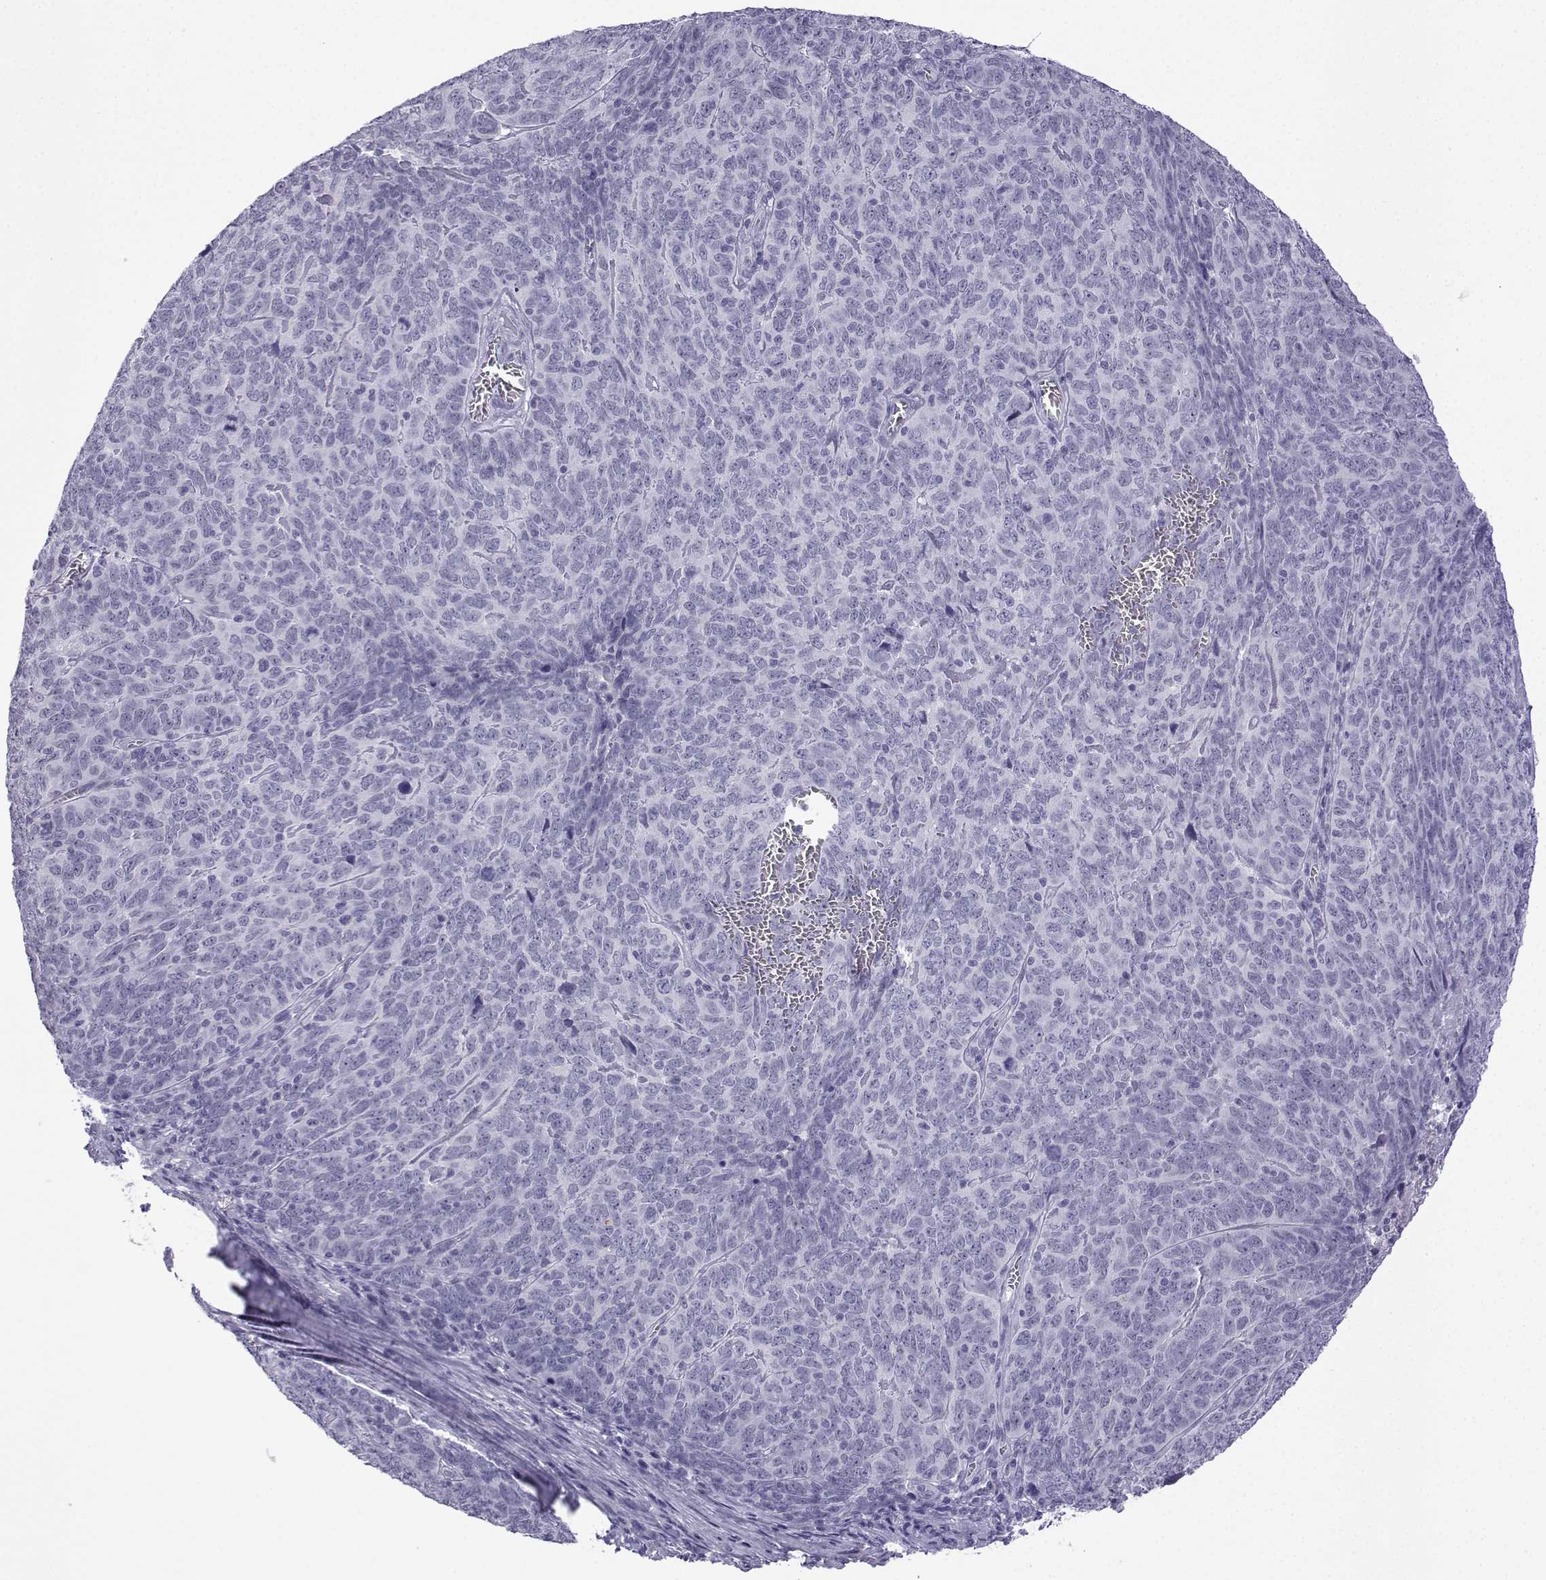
{"staining": {"intensity": "negative", "quantity": "none", "location": "none"}, "tissue": "skin cancer", "cell_type": "Tumor cells", "image_type": "cancer", "snomed": [{"axis": "morphology", "description": "Squamous cell carcinoma, NOS"}, {"axis": "topography", "description": "Skin"}, {"axis": "topography", "description": "Anal"}], "caption": "There is no significant expression in tumor cells of skin cancer (squamous cell carcinoma).", "gene": "MRGBP", "patient": {"sex": "female", "age": 51}}